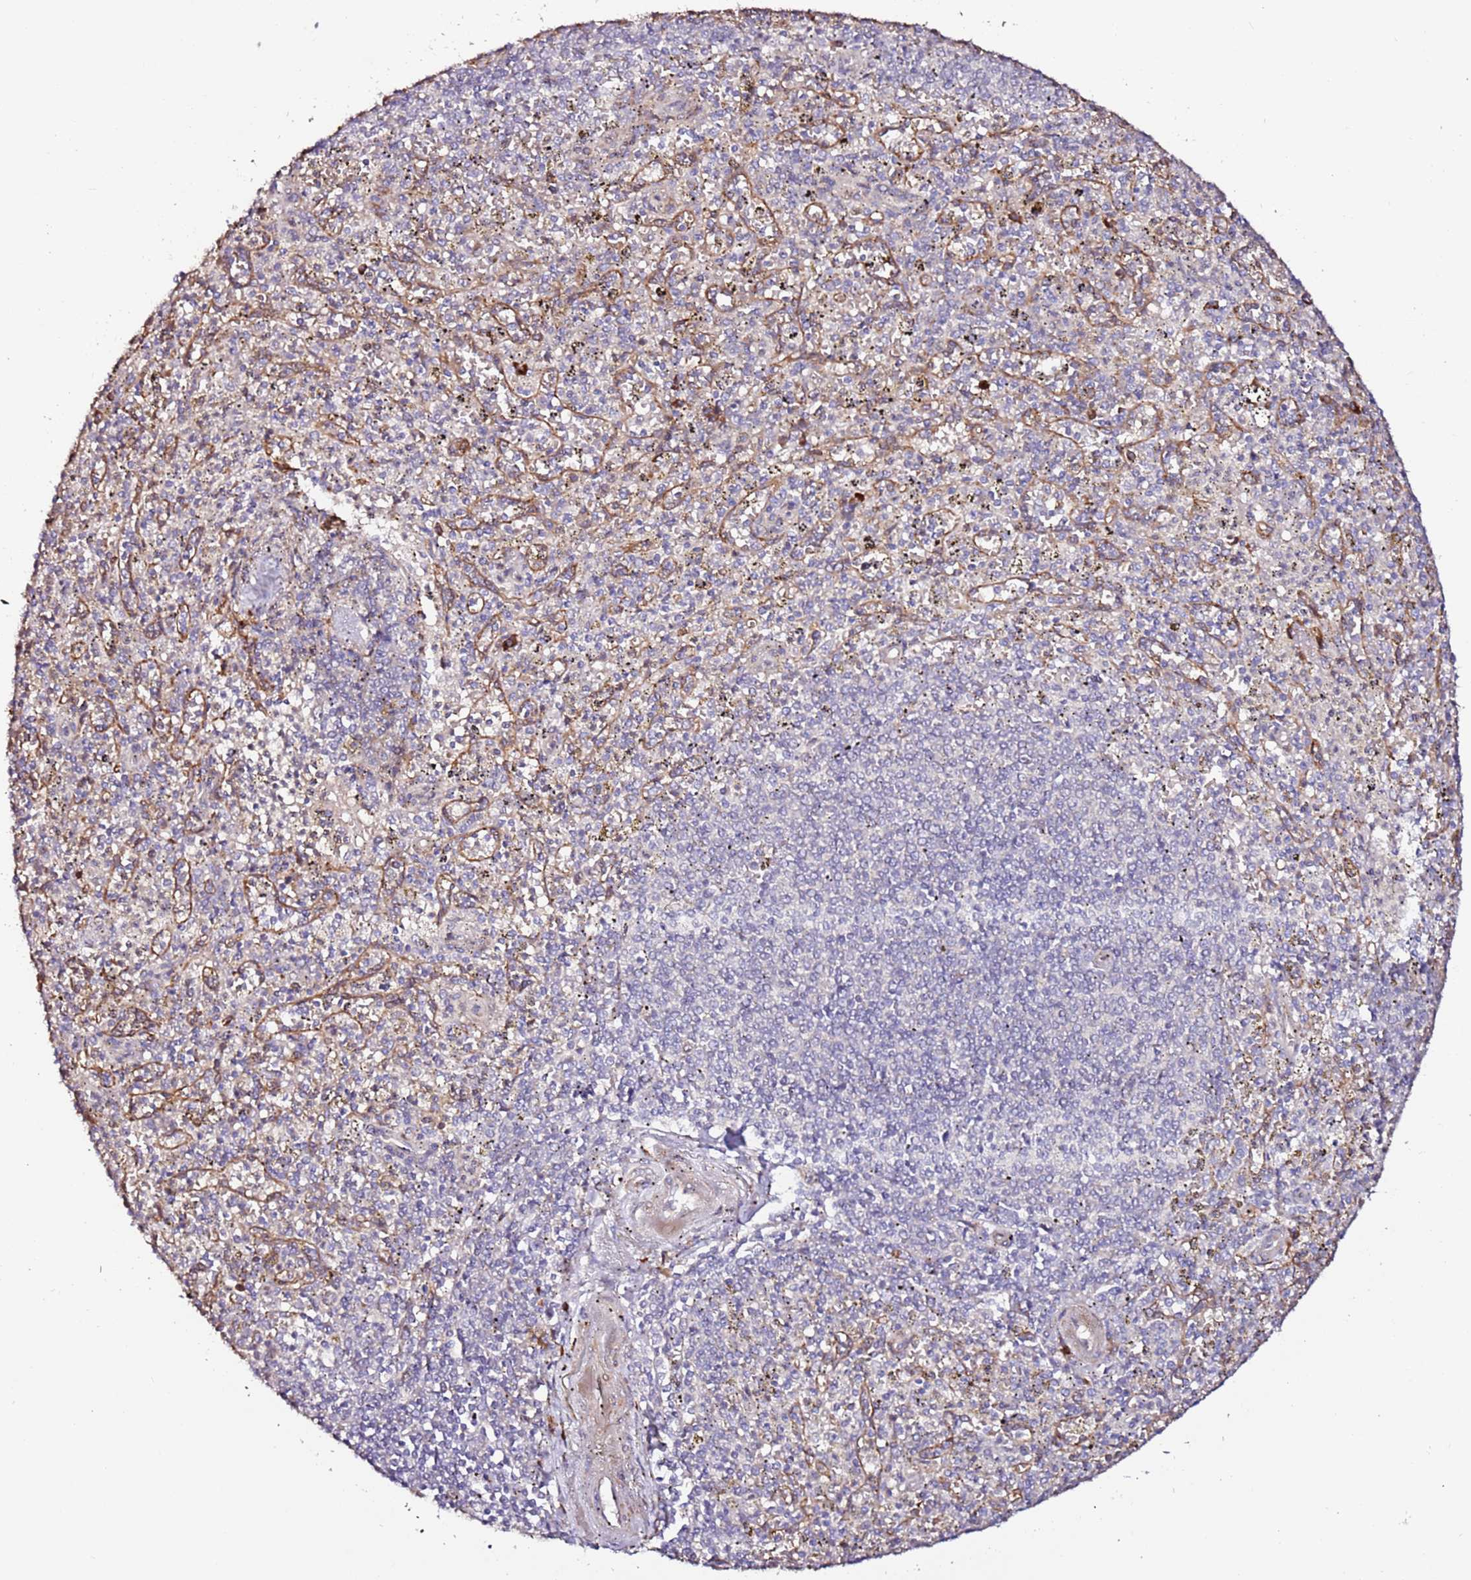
{"staining": {"intensity": "negative", "quantity": "none", "location": "none"}, "tissue": "spleen", "cell_type": "Cells in red pulp", "image_type": "normal", "snomed": [{"axis": "morphology", "description": "Normal tissue, NOS"}, {"axis": "topography", "description": "Spleen"}], "caption": "DAB (3,3'-diaminobenzidine) immunohistochemical staining of benign spleen displays no significant positivity in cells in red pulp.", "gene": "HSD17B7", "patient": {"sex": "male", "age": 72}}